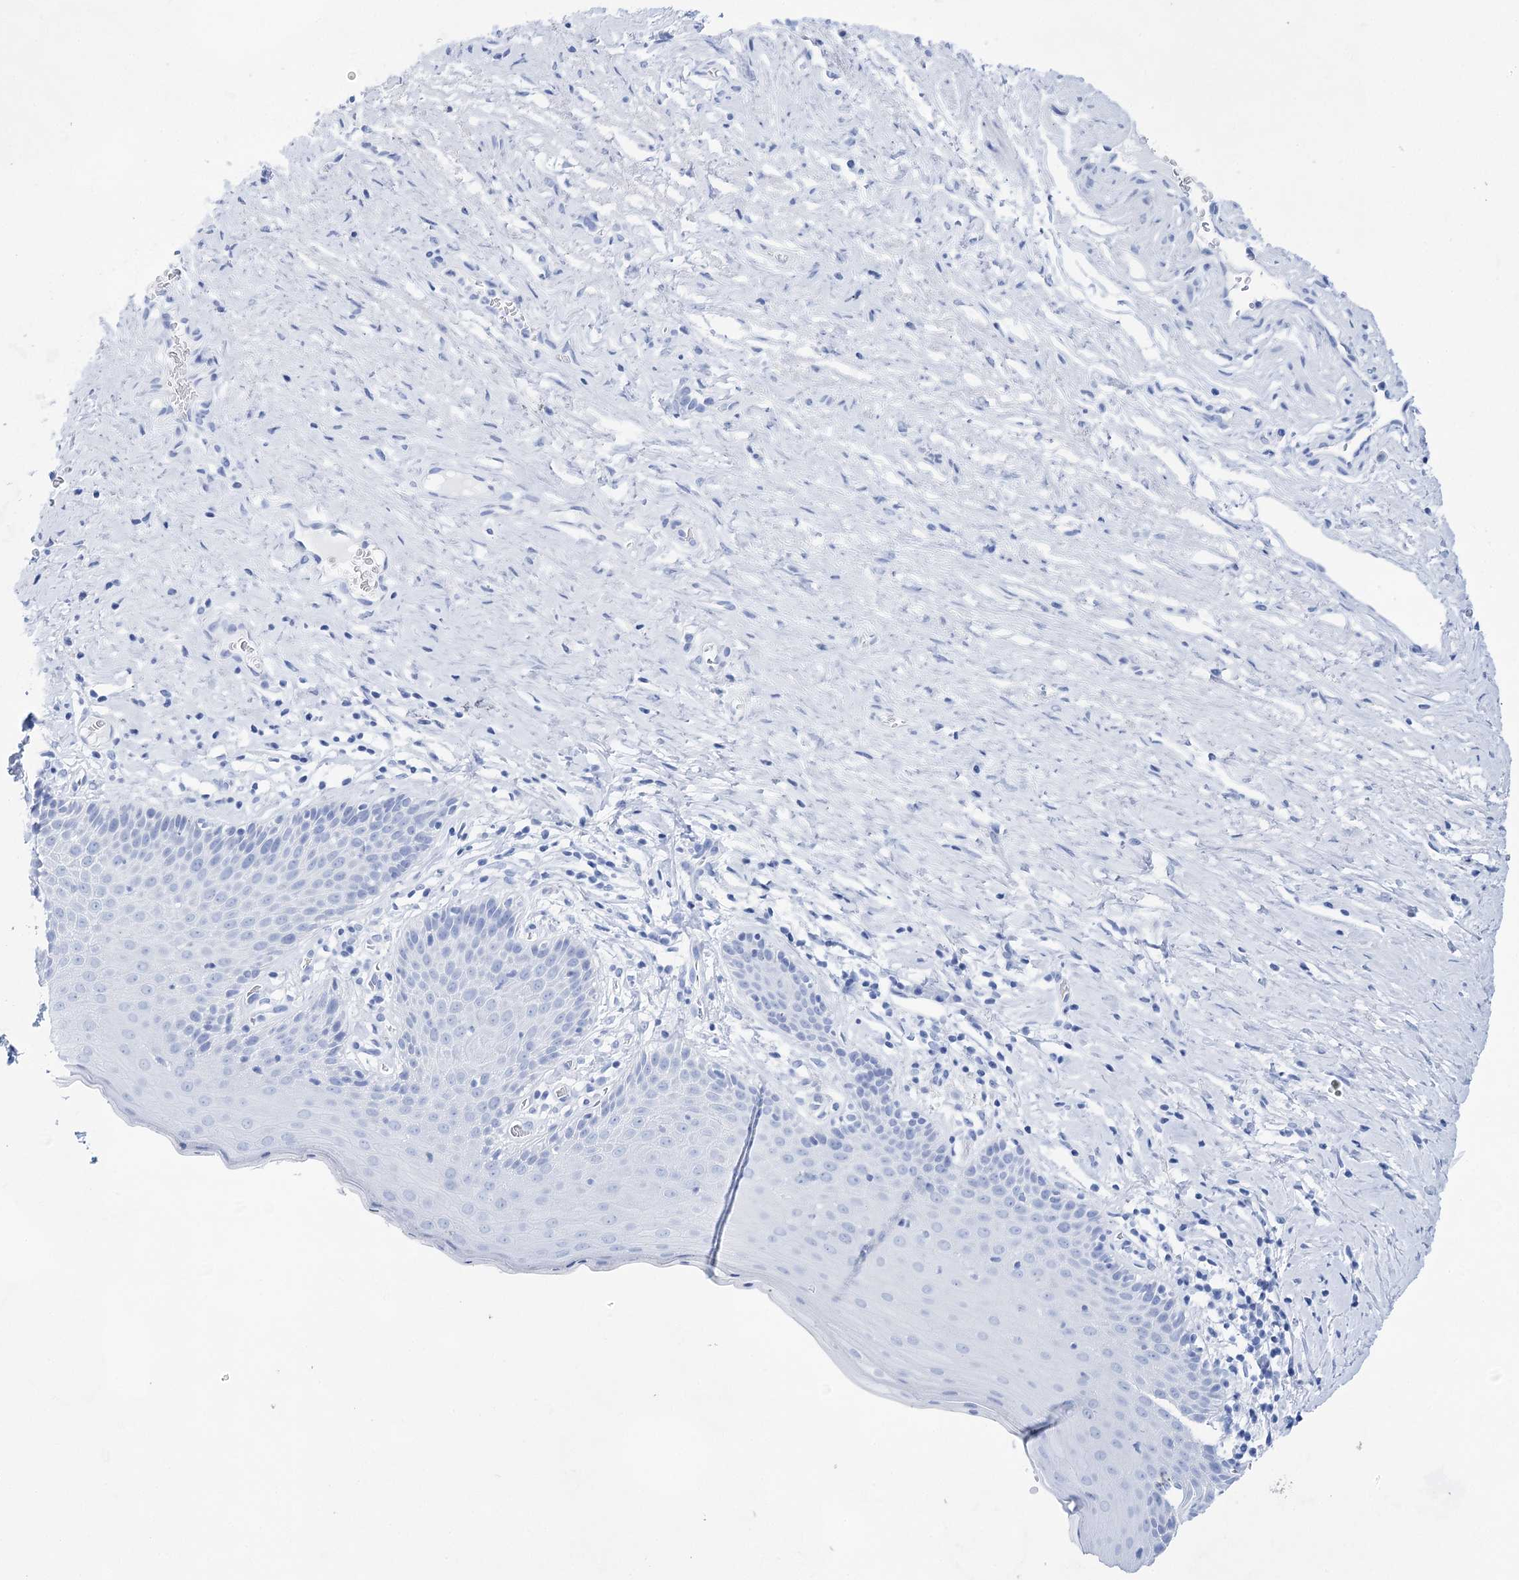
{"staining": {"intensity": "negative", "quantity": "none", "location": "none"}, "tissue": "cervix", "cell_type": "Glandular cells", "image_type": "normal", "snomed": [{"axis": "morphology", "description": "Normal tissue, NOS"}, {"axis": "topography", "description": "Cervix"}], "caption": "The image exhibits no staining of glandular cells in normal cervix. (Stains: DAB immunohistochemistry (IHC) with hematoxylin counter stain, Microscopy: brightfield microscopy at high magnification).", "gene": "LALBA", "patient": {"sex": "female", "age": 42}}